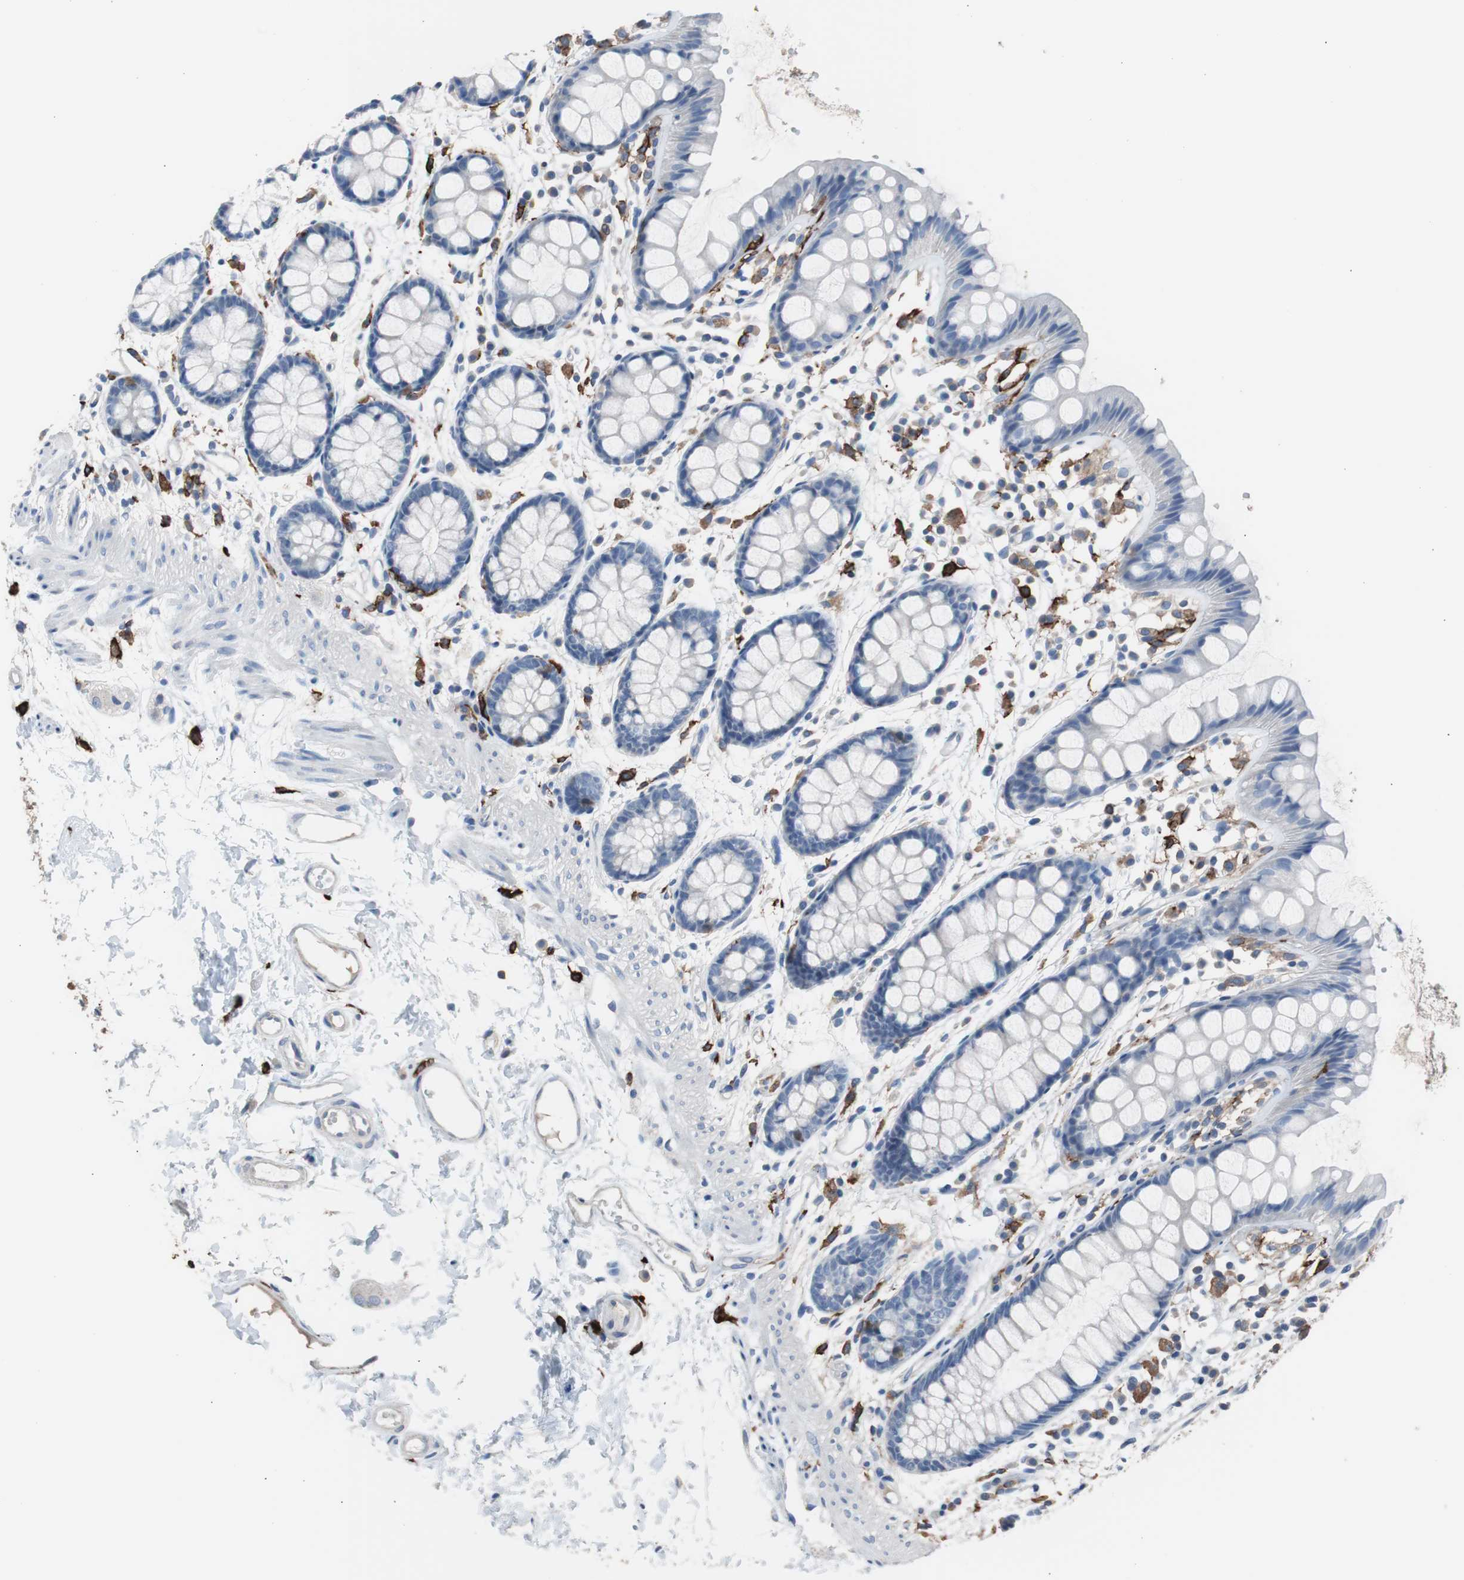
{"staining": {"intensity": "negative", "quantity": "none", "location": "none"}, "tissue": "rectum", "cell_type": "Glandular cells", "image_type": "normal", "snomed": [{"axis": "morphology", "description": "Normal tissue, NOS"}, {"axis": "topography", "description": "Rectum"}], "caption": "Histopathology image shows no significant protein staining in glandular cells of unremarkable rectum. (DAB immunohistochemistry (IHC), high magnification).", "gene": "FCGR2B", "patient": {"sex": "female", "age": 66}}